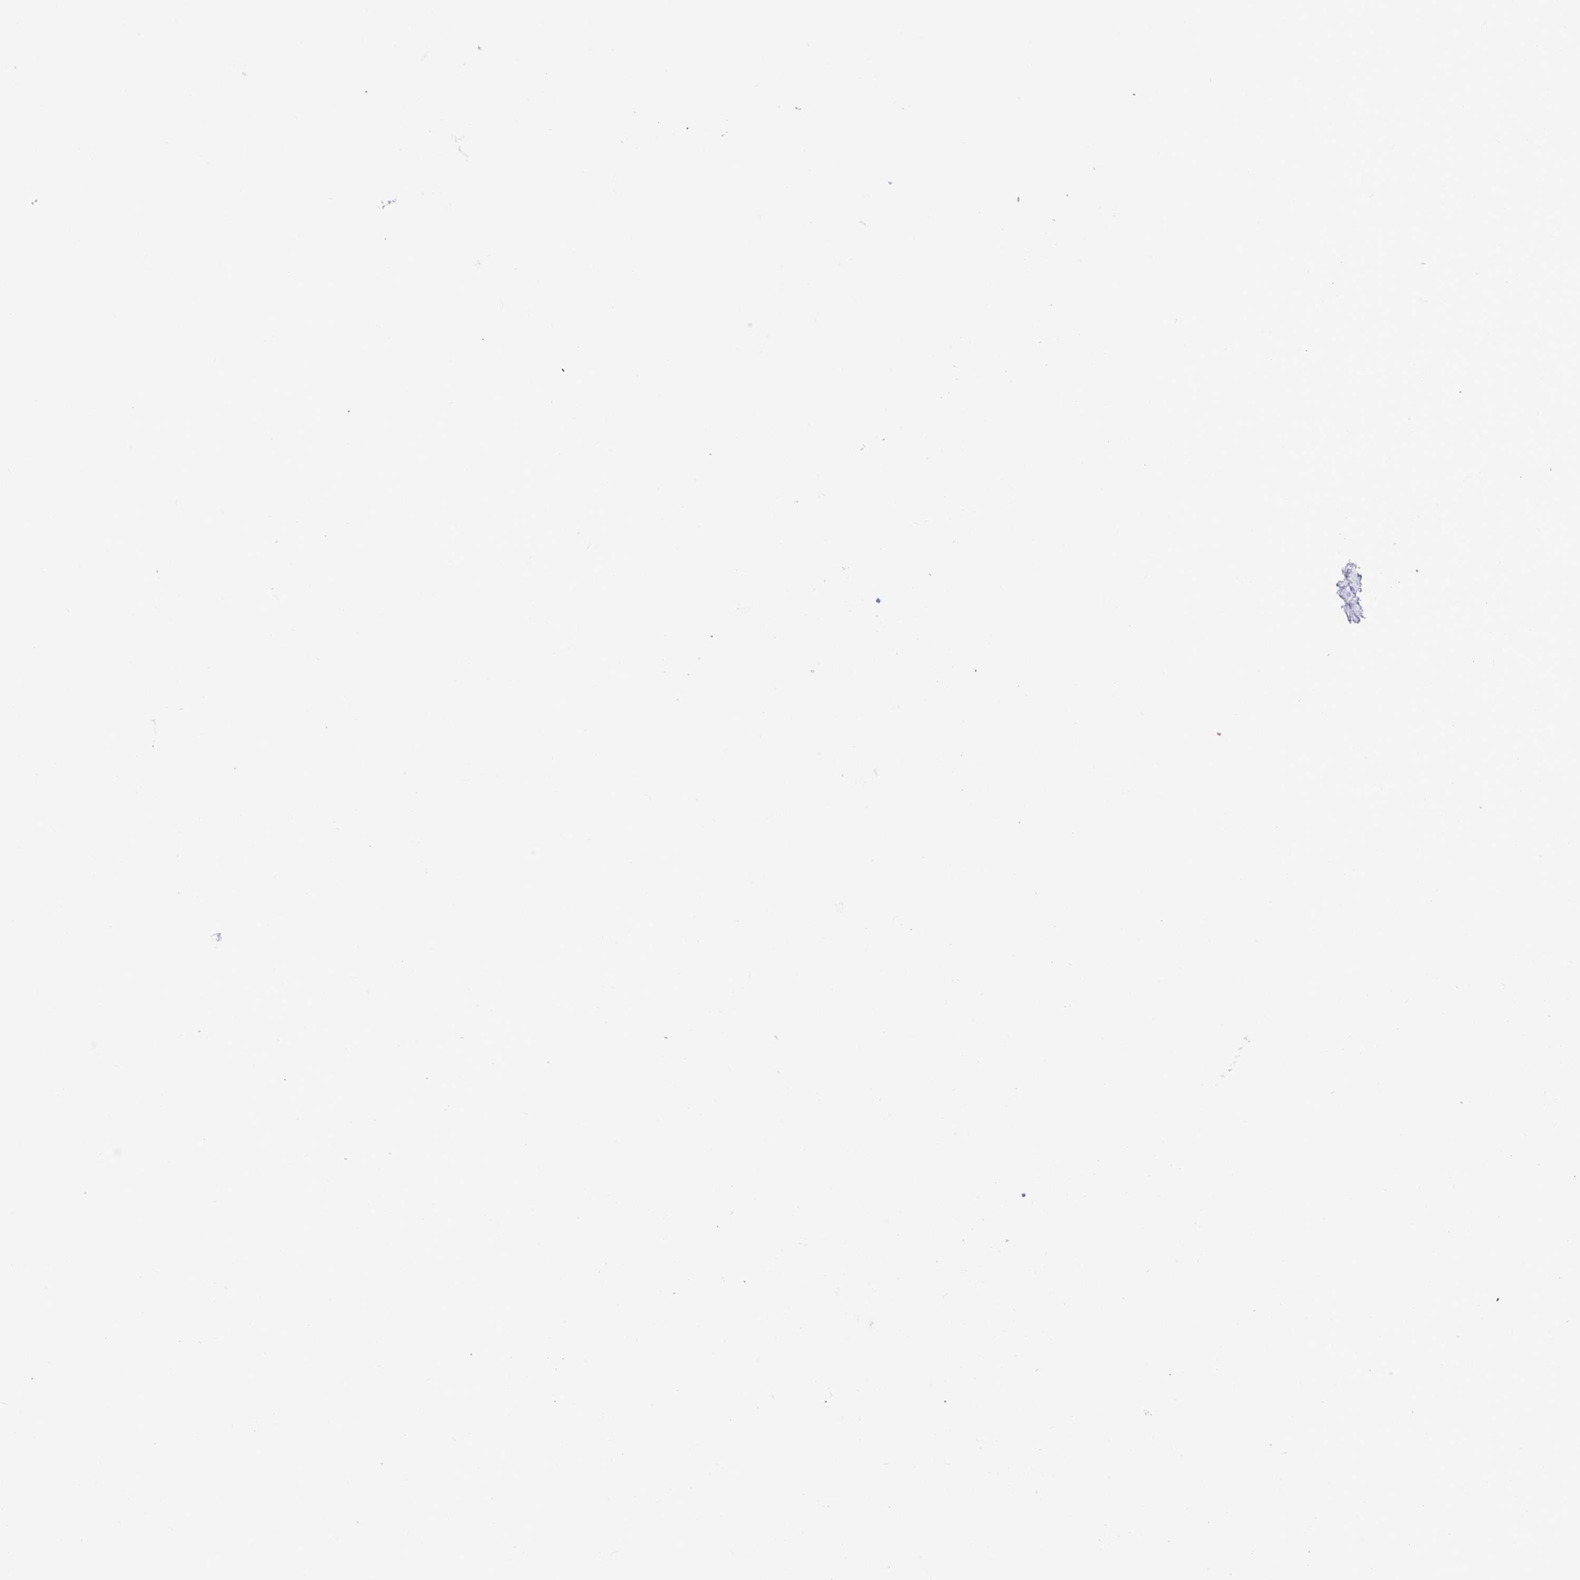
{"staining": {"intensity": "moderate", "quantity": ">75%", "location": "nuclear"}, "tissue": "prostate cancer", "cell_type": "Tumor cells", "image_type": "cancer", "snomed": [{"axis": "morphology", "description": "Adenocarcinoma, High grade"}, {"axis": "topography", "description": "Prostate"}], "caption": "Human prostate adenocarcinoma (high-grade) stained with a brown dye exhibits moderate nuclear positive positivity in about >75% of tumor cells.", "gene": "FOXA1", "patient": {"sex": "male", "age": 72}}